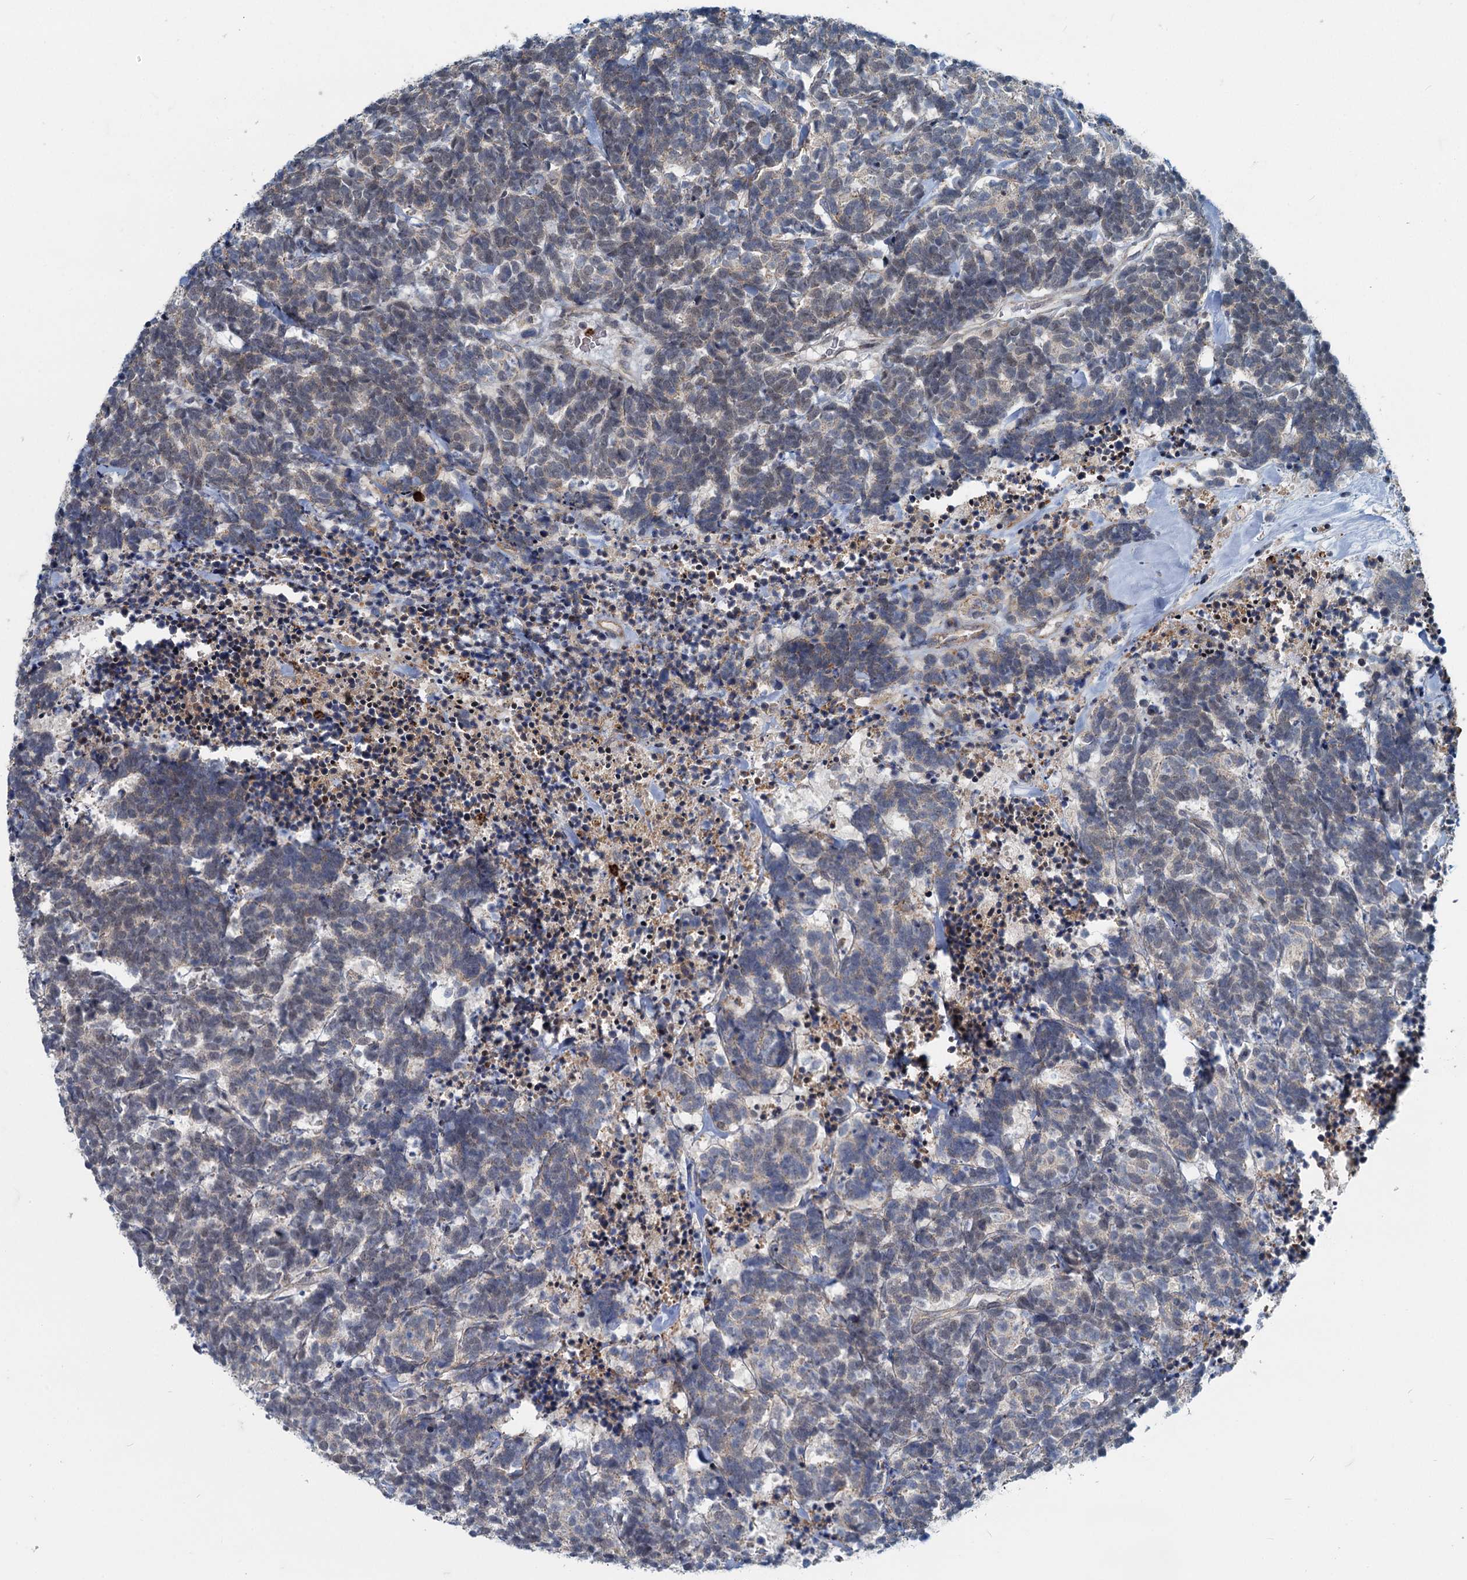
{"staining": {"intensity": "weak", "quantity": "<25%", "location": "cytoplasmic/membranous"}, "tissue": "carcinoid", "cell_type": "Tumor cells", "image_type": "cancer", "snomed": [{"axis": "morphology", "description": "Carcinoma, NOS"}, {"axis": "morphology", "description": "Carcinoid, malignant, NOS"}, {"axis": "topography", "description": "Urinary bladder"}], "caption": "Histopathology image shows no protein expression in tumor cells of carcinoma tissue.", "gene": "ADCY2", "patient": {"sex": "male", "age": 57}}